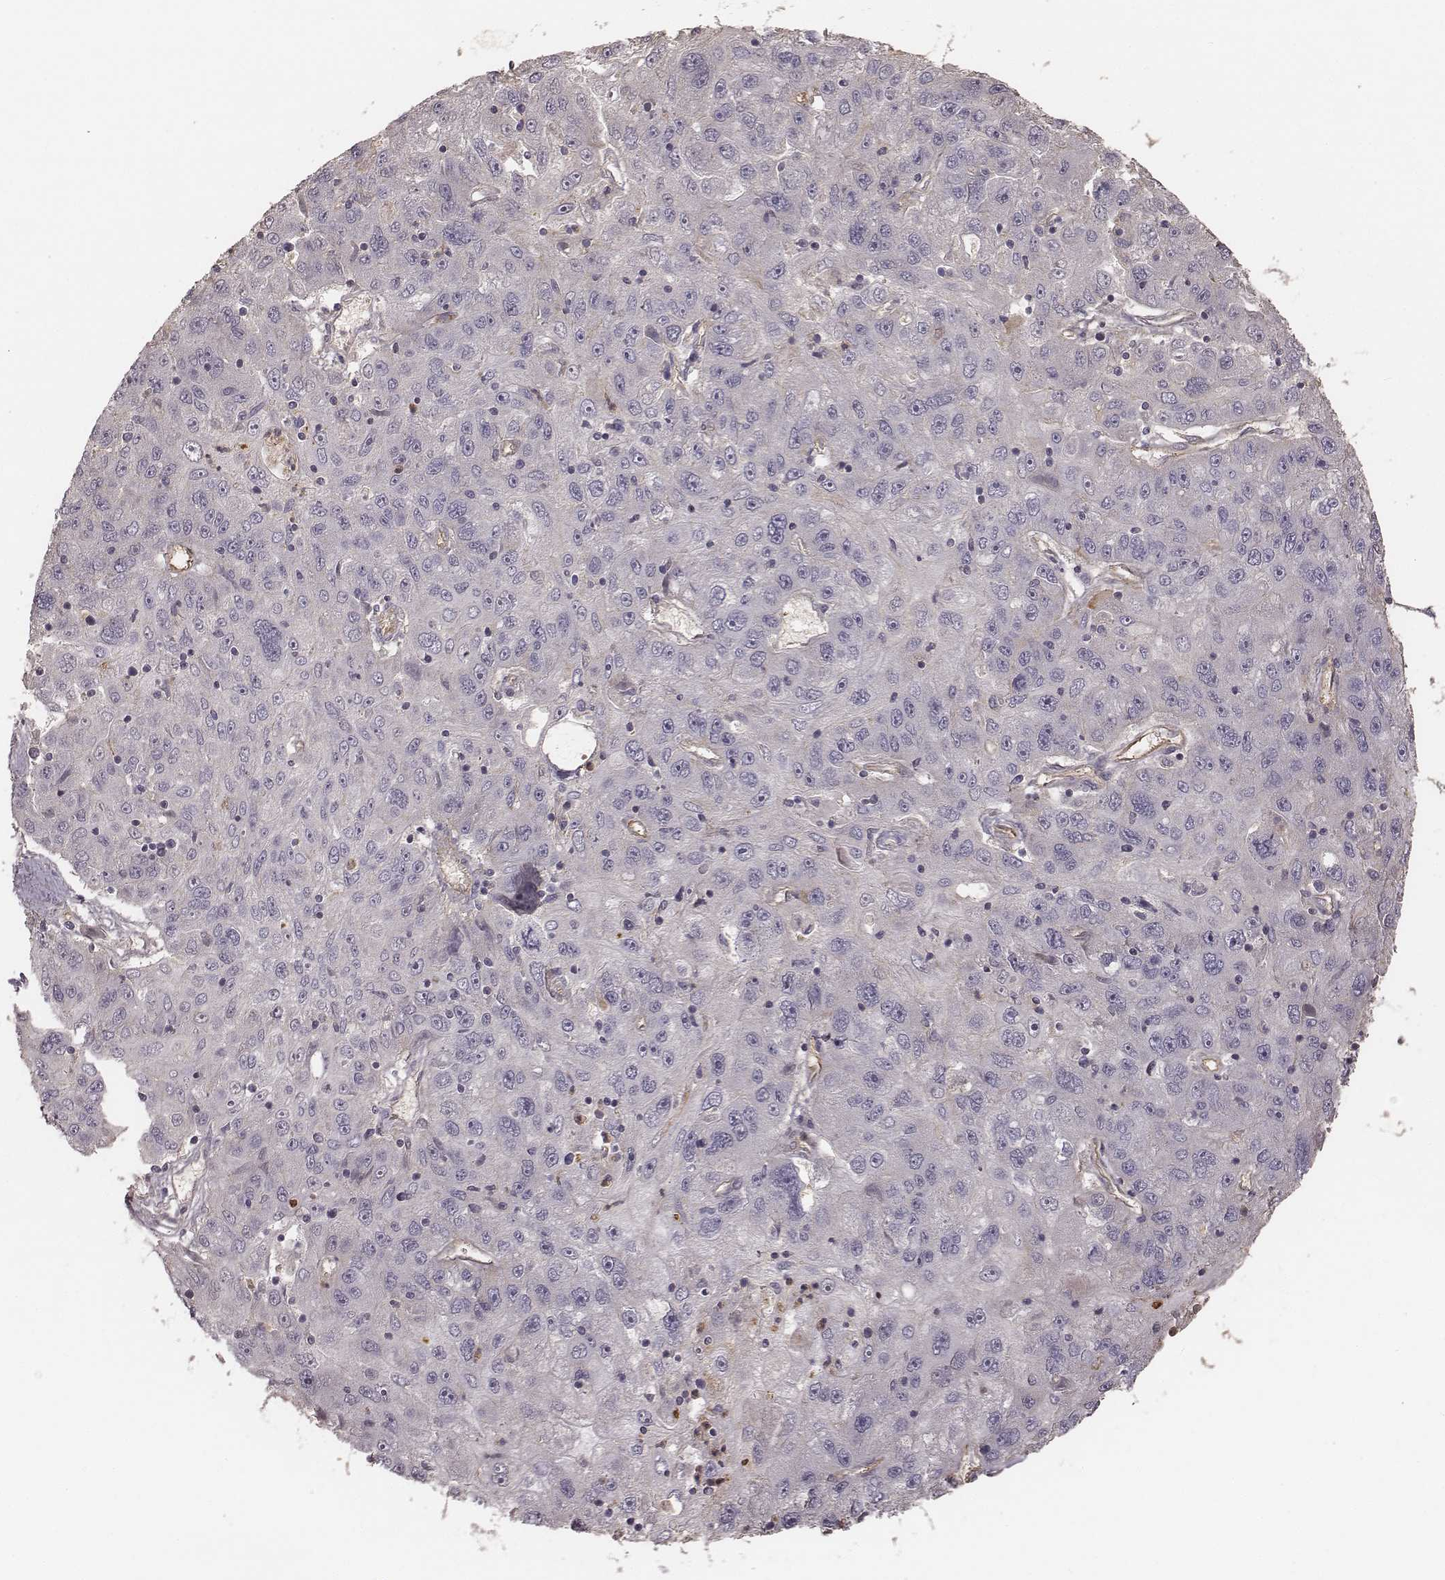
{"staining": {"intensity": "negative", "quantity": "none", "location": "none"}, "tissue": "stomach cancer", "cell_type": "Tumor cells", "image_type": "cancer", "snomed": [{"axis": "morphology", "description": "Adenocarcinoma, NOS"}, {"axis": "topography", "description": "Stomach"}], "caption": "High power microscopy image of an immunohistochemistry (IHC) photomicrograph of stomach adenocarcinoma, revealing no significant positivity in tumor cells. Nuclei are stained in blue.", "gene": "OTOGL", "patient": {"sex": "male", "age": 56}}